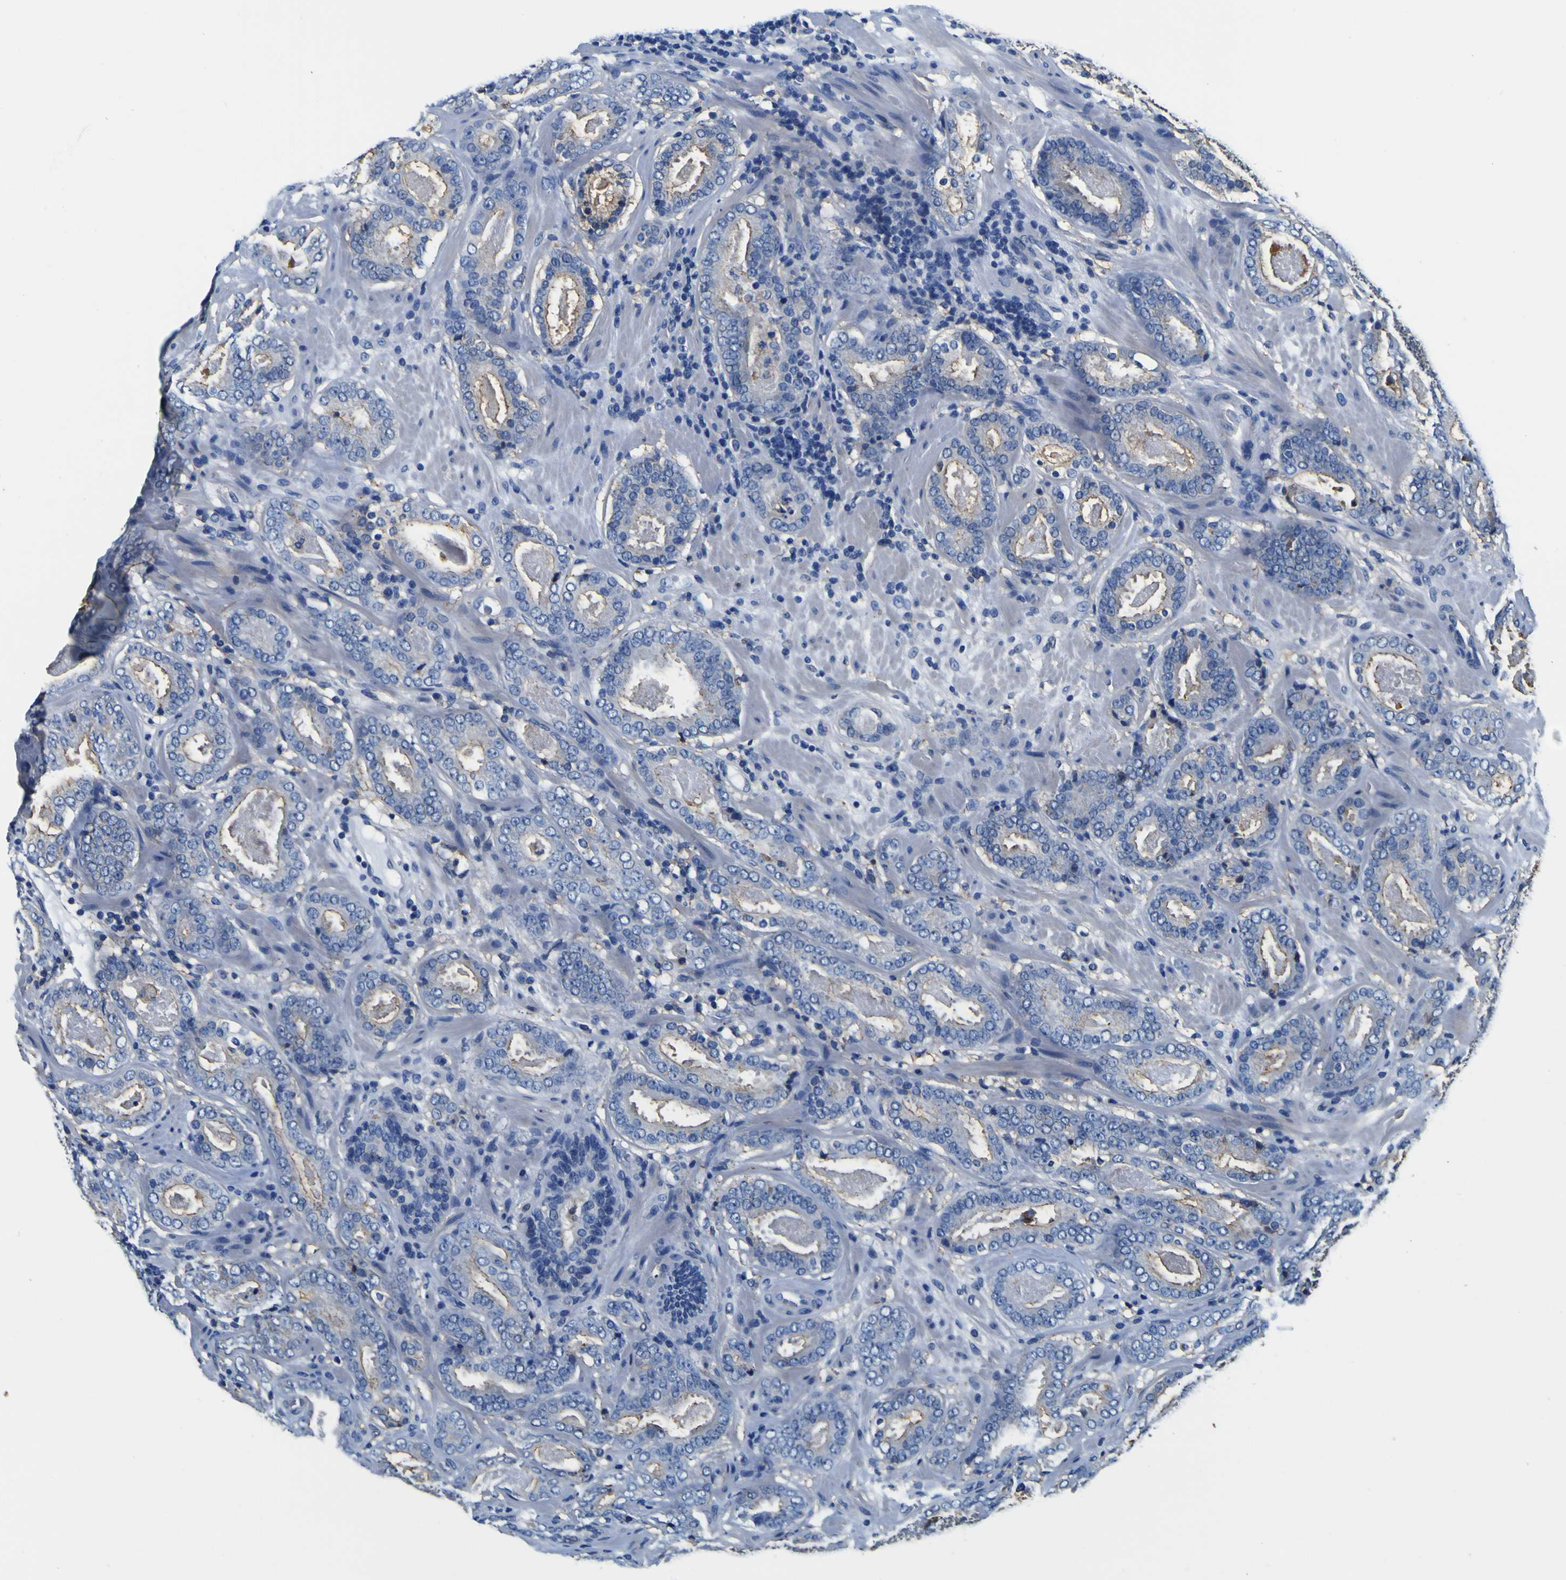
{"staining": {"intensity": "moderate", "quantity": "25%-75%", "location": "cytoplasmic/membranous"}, "tissue": "prostate cancer", "cell_type": "Tumor cells", "image_type": "cancer", "snomed": [{"axis": "morphology", "description": "Adenocarcinoma, Low grade"}, {"axis": "topography", "description": "Prostate"}], "caption": "Prostate cancer (low-grade adenocarcinoma) stained with a protein marker exhibits moderate staining in tumor cells.", "gene": "PXDN", "patient": {"sex": "male", "age": 69}}